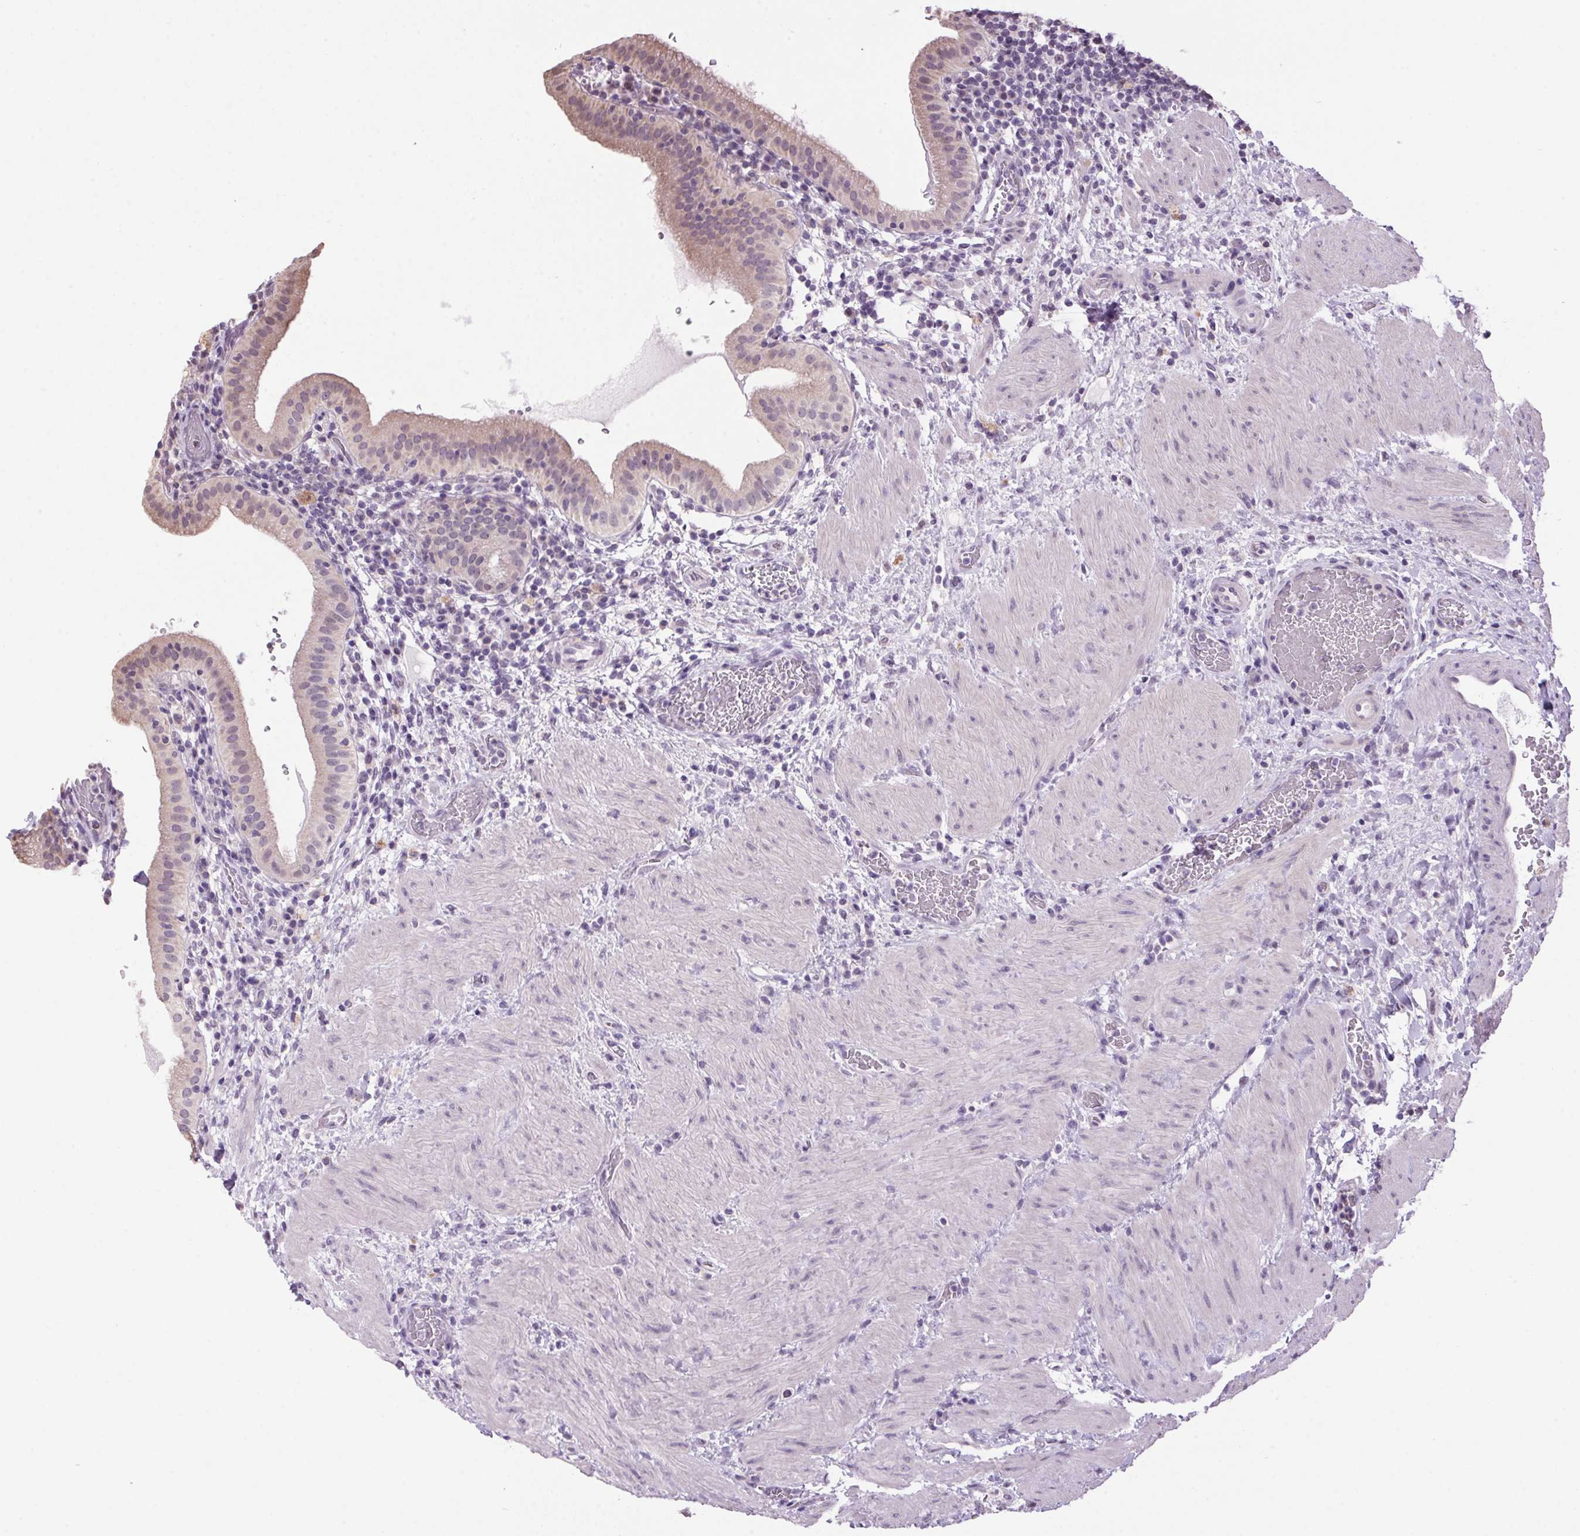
{"staining": {"intensity": "weak", "quantity": ">75%", "location": "cytoplasmic/membranous"}, "tissue": "gallbladder", "cell_type": "Glandular cells", "image_type": "normal", "snomed": [{"axis": "morphology", "description": "Normal tissue, NOS"}, {"axis": "topography", "description": "Gallbladder"}], "caption": "A high-resolution photomicrograph shows IHC staining of normal gallbladder, which shows weak cytoplasmic/membranous expression in about >75% of glandular cells. (brown staining indicates protein expression, while blue staining denotes nuclei).", "gene": "VWA3B", "patient": {"sex": "male", "age": 26}}